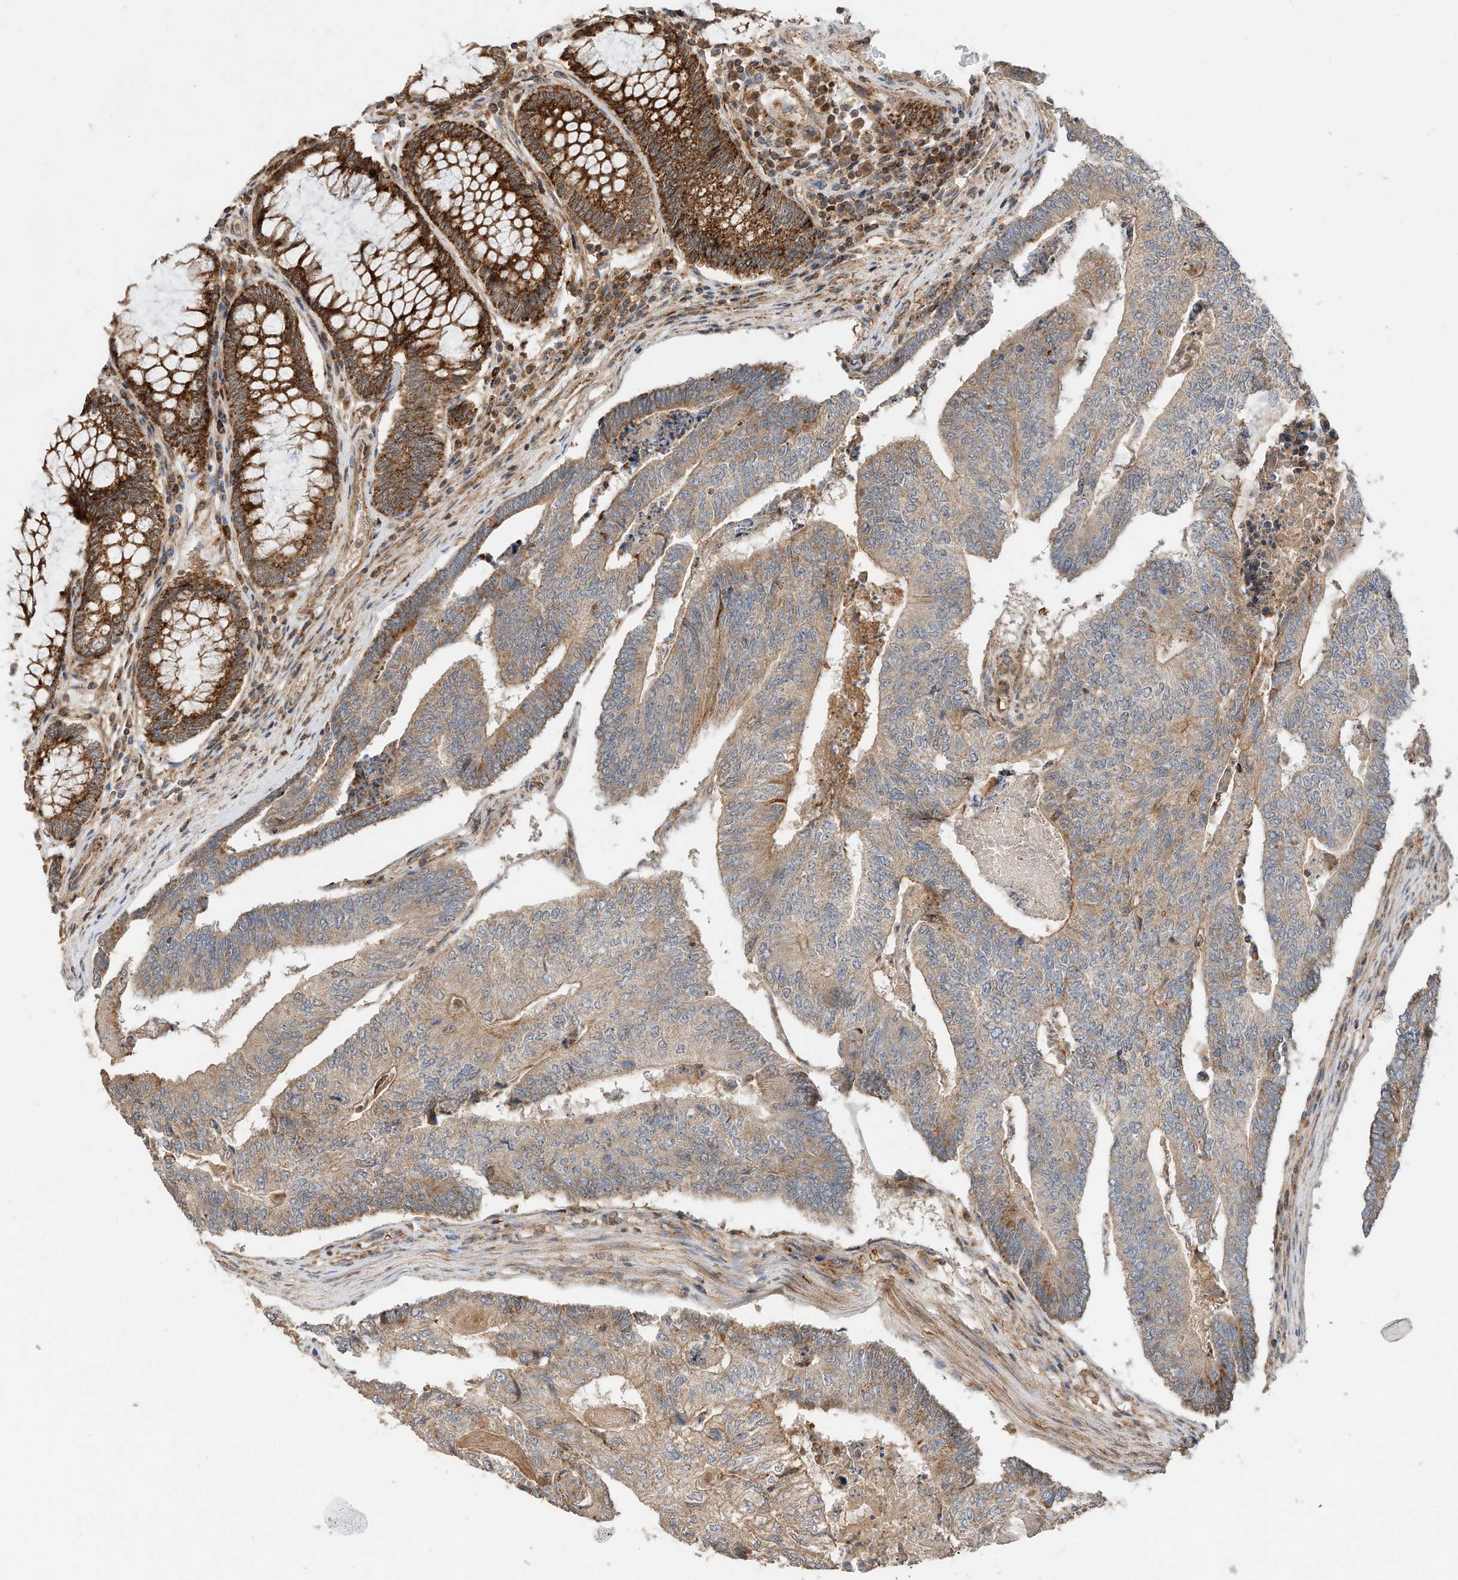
{"staining": {"intensity": "weak", "quantity": "25%-75%", "location": "cytoplasmic/membranous"}, "tissue": "colorectal cancer", "cell_type": "Tumor cells", "image_type": "cancer", "snomed": [{"axis": "morphology", "description": "Adenocarcinoma, NOS"}, {"axis": "topography", "description": "Colon"}], "caption": "Weak cytoplasmic/membranous expression is seen in about 25%-75% of tumor cells in colorectal cancer (adenocarcinoma).", "gene": "CPAMD8", "patient": {"sex": "female", "age": 67}}